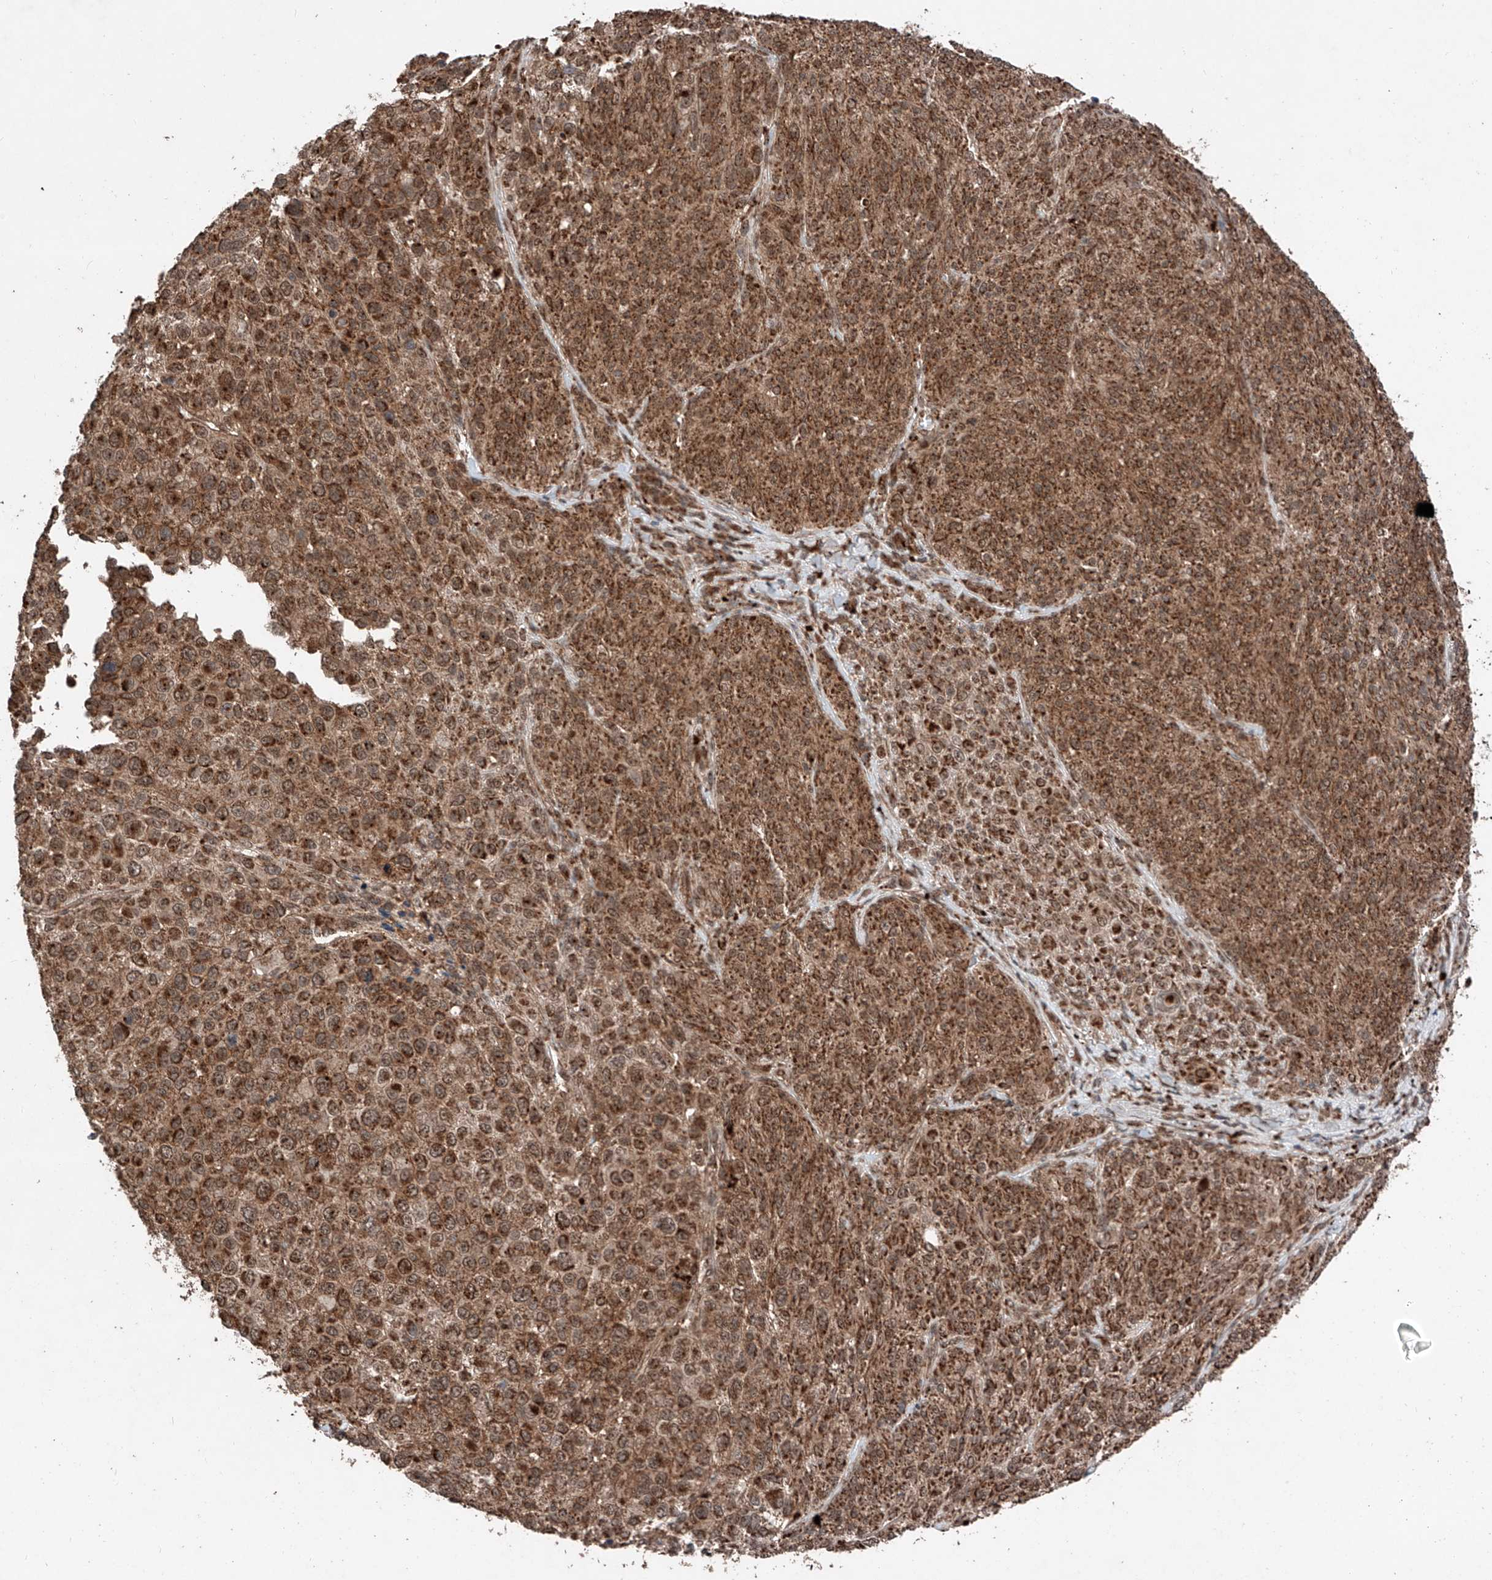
{"staining": {"intensity": "strong", "quantity": ">75%", "location": "cytoplasmic/membranous,nuclear"}, "tissue": "melanoma", "cell_type": "Tumor cells", "image_type": "cancer", "snomed": [{"axis": "morphology", "description": "Malignant melanoma, NOS"}, {"axis": "topography", "description": "Skin of trunk"}], "caption": "The photomicrograph demonstrates a brown stain indicating the presence of a protein in the cytoplasmic/membranous and nuclear of tumor cells in malignant melanoma.", "gene": "ZSCAN29", "patient": {"sex": "male", "age": 71}}